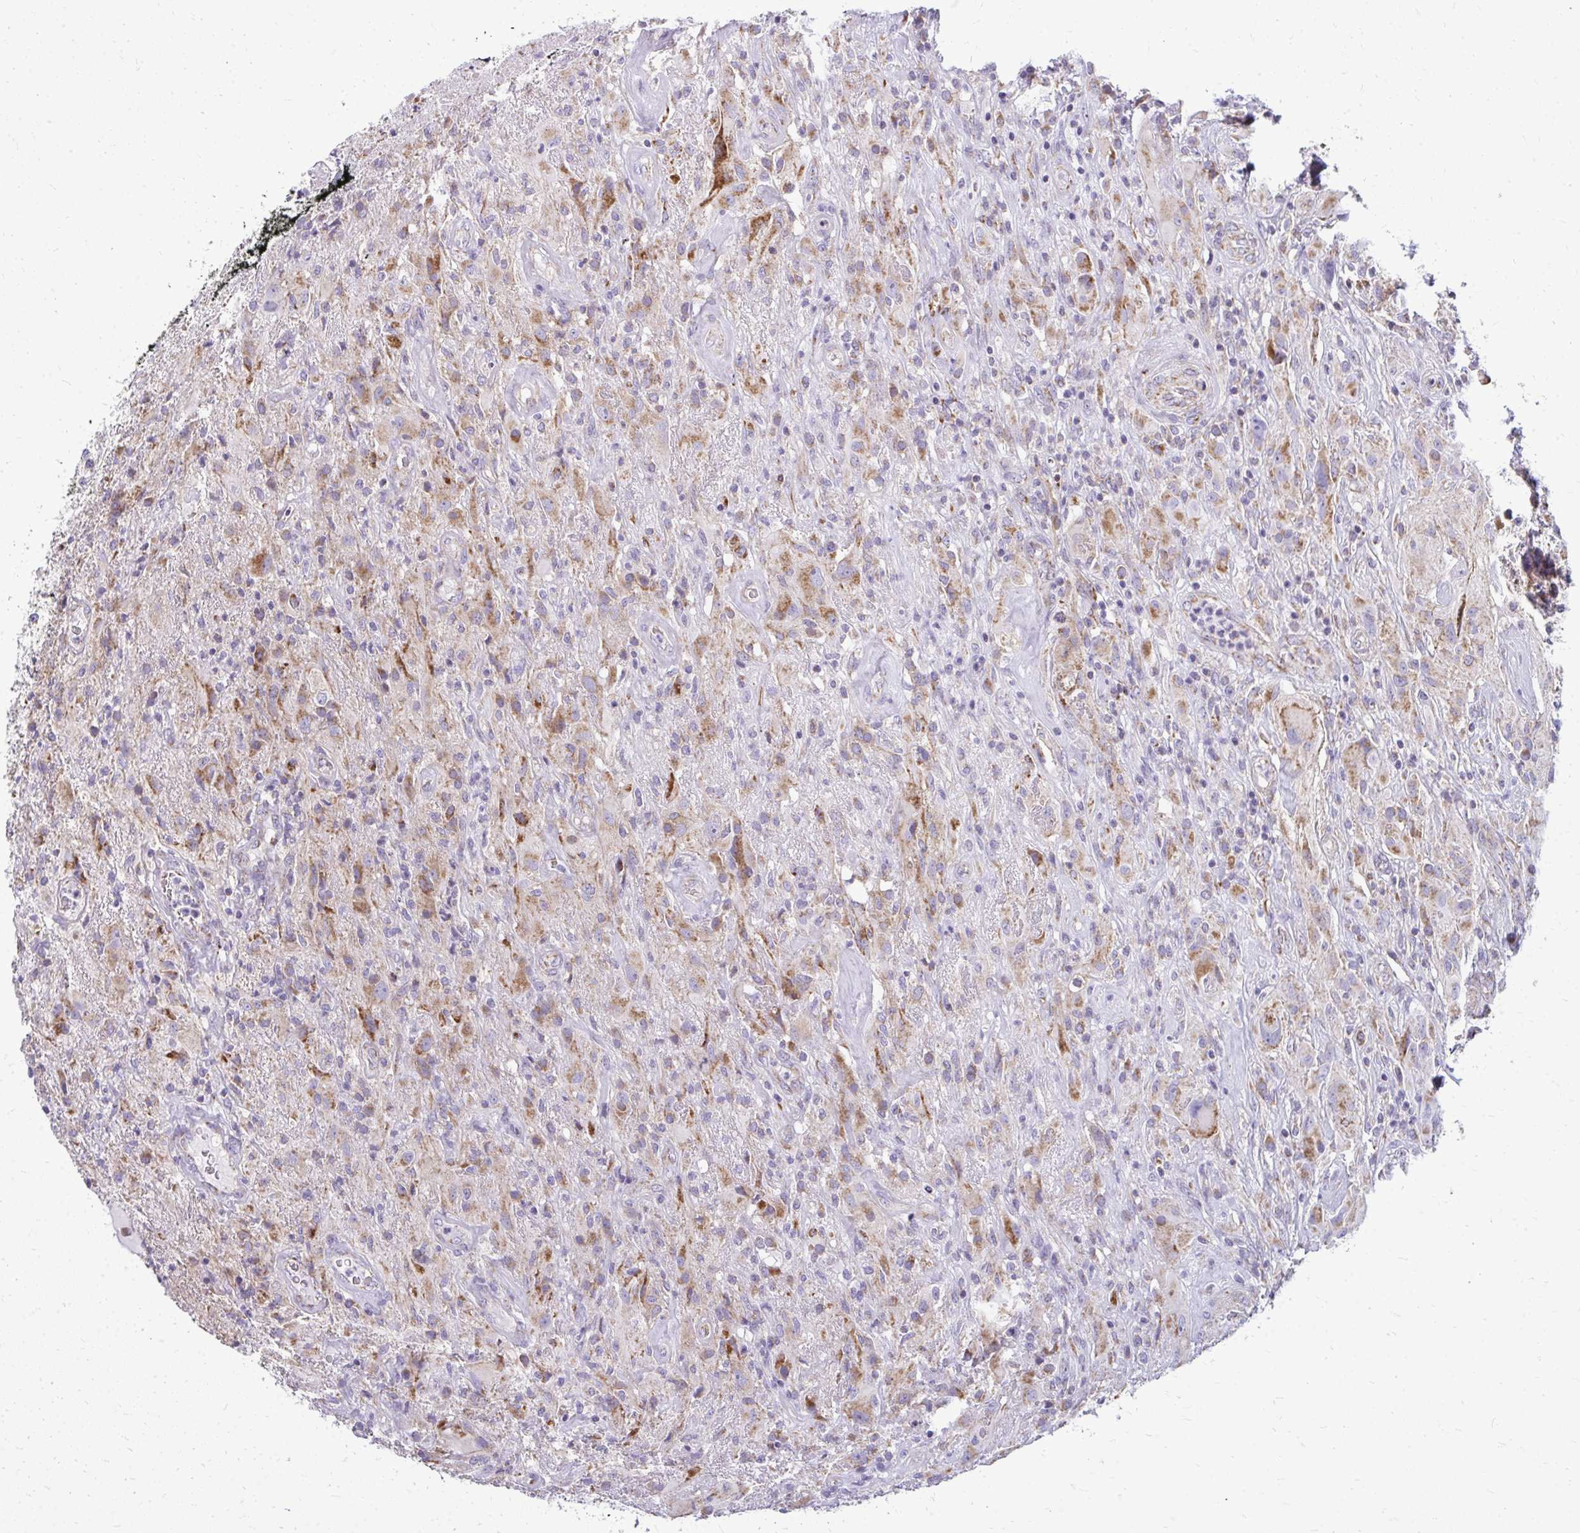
{"staining": {"intensity": "moderate", "quantity": "<25%", "location": "cytoplasmic/membranous"}, "tissue": "glioma", "cell_type": "Tumor cells", "image_type": "cancer", "snomed": [{"axis": "morphology", "description": "Glioma, malignant, High grade"}, {"axis": "topography", "description": "Brain"}], "caption": "This is an image of immunohistochemistry staining of malignant high-grade glioma, which shows moderate expression in the cytoplasmic/membranous of tumor cells.", "gene": "IFIT1", "patient": {"sex": "male", "age": 46}}